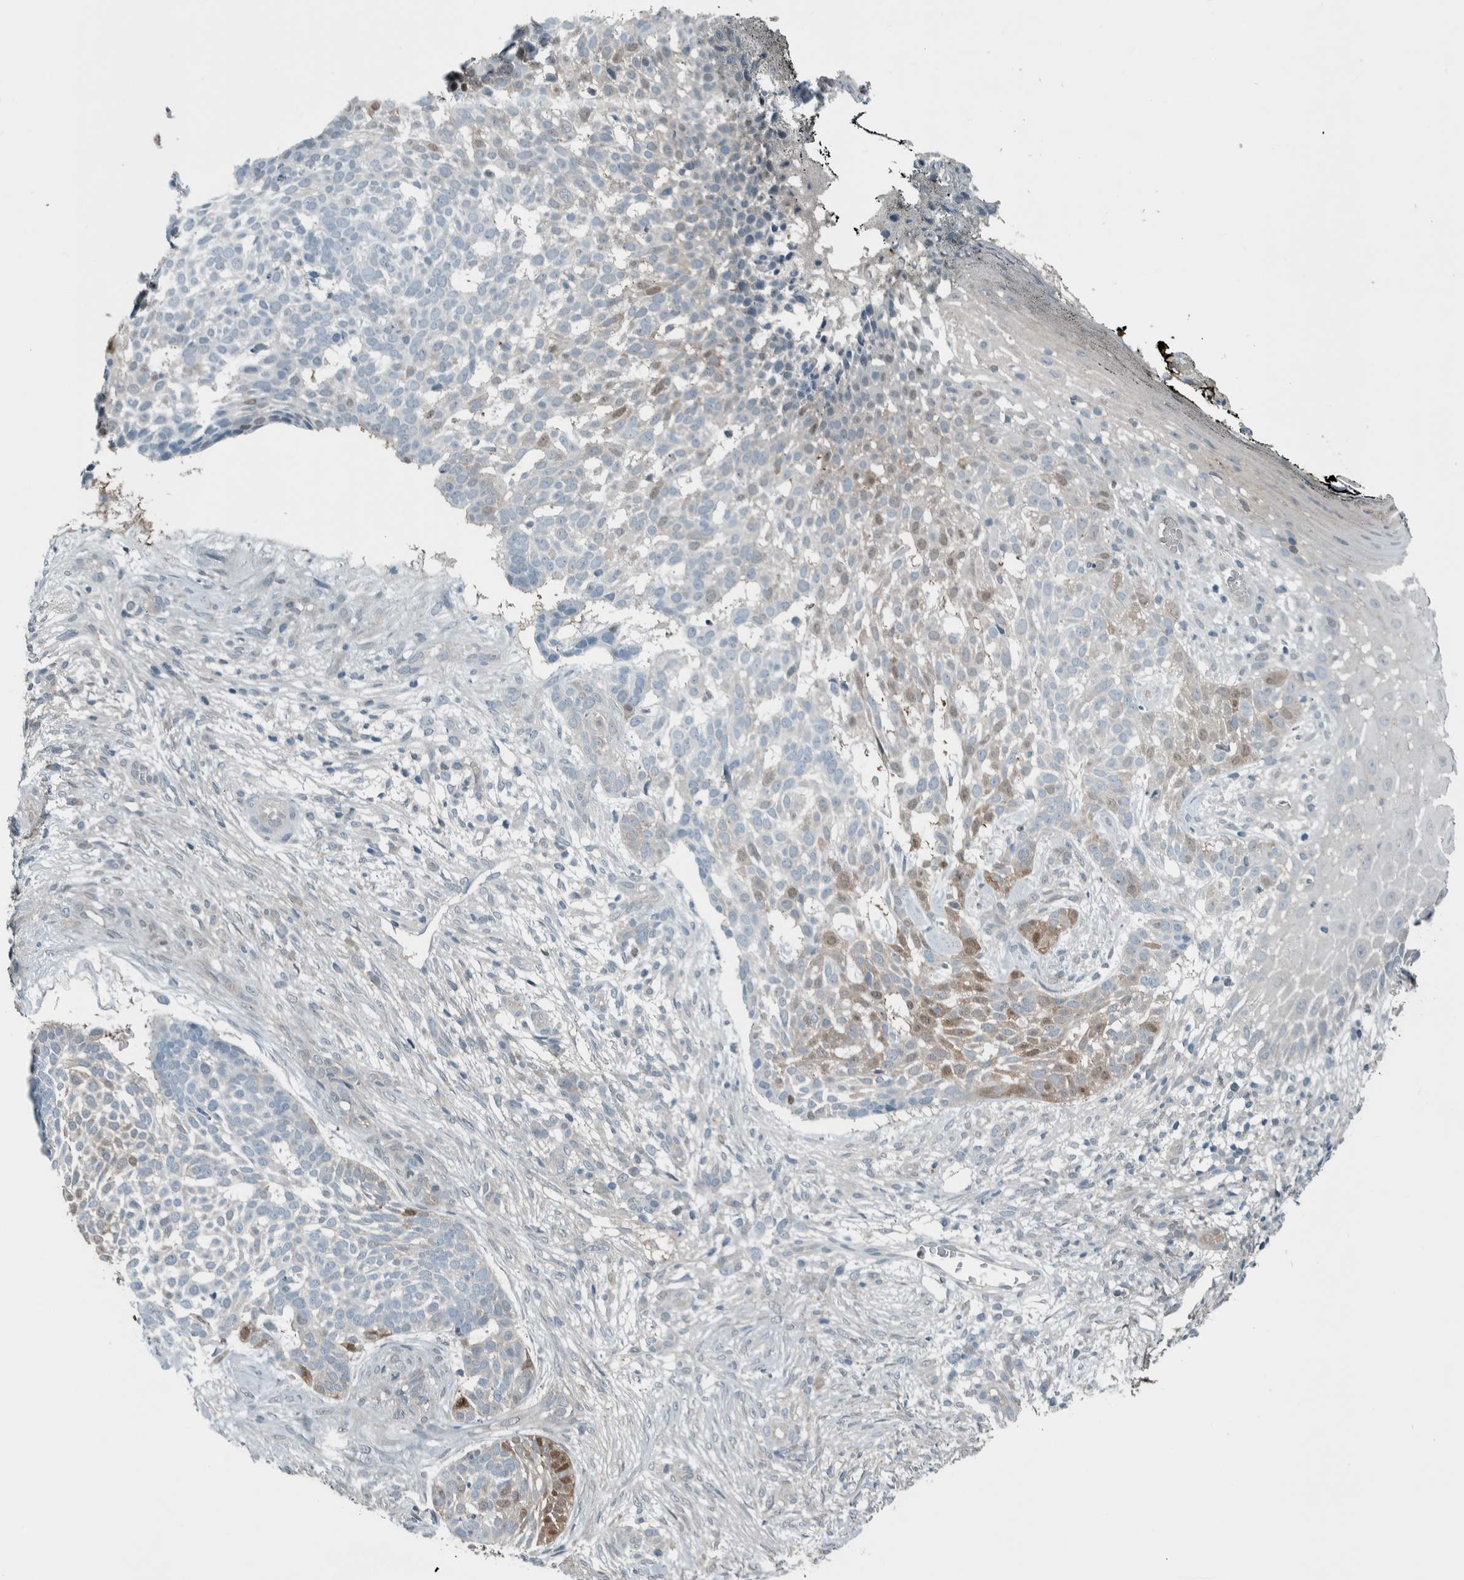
{"staining": {"intensity": "weak", "quantity": "<25%", "location": "cytoplasmic/membranous,nuclear"}, "tissue": "skin cancer", "cell_type": "Tumor cells", "image_type": "cancer", "snomed": [{"axis": "morphology", "description": "Basal cell carcinoma"}, {"axis": "topography", "description": "Skin"}], "caption": "A micrograph of skin basal cell carcinoma stained for a protein shows no brown staining in tumor cells.", "gene": "ALAD", "patient": {"sex": "female", "age": 64}}